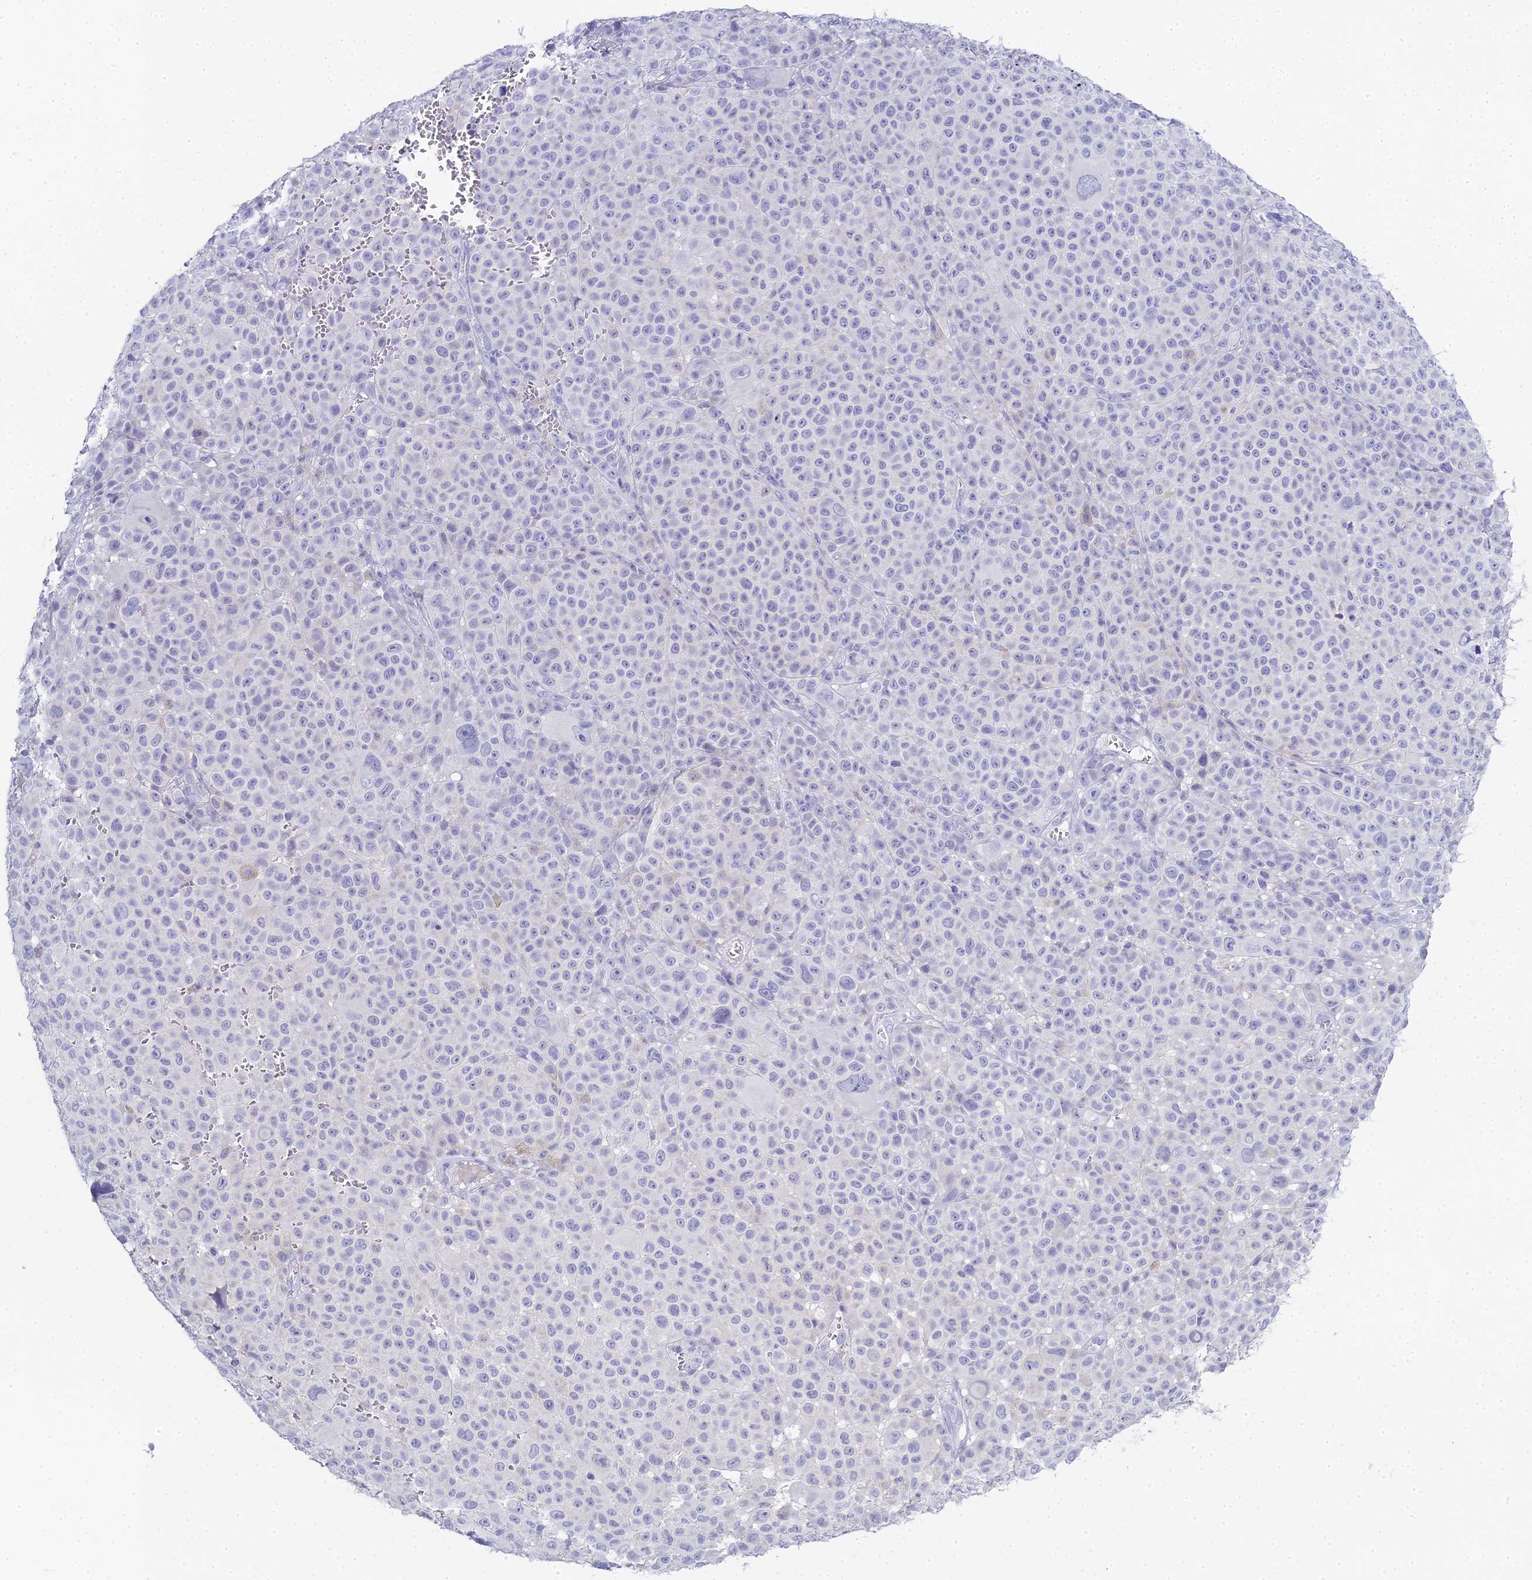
{"staining": {"intensity": "negative", "quantity": "none", "location": "none"}, "tissue": "melanoma", "cell_type": "Tumor cells", "image_type": "cancer", "snomed": [{"axis": "morphology", "description": "Malignant melanoma, NOS"}, {"axis": "topography", "description": "Skin"}], "caption": "A high-resolution micrograph shows IHC staining of malignant melanoma, which exhibits no significant staining in tumor cells.", "gene": "S100A7", "patient": {"sex": "female", "age": 94}}